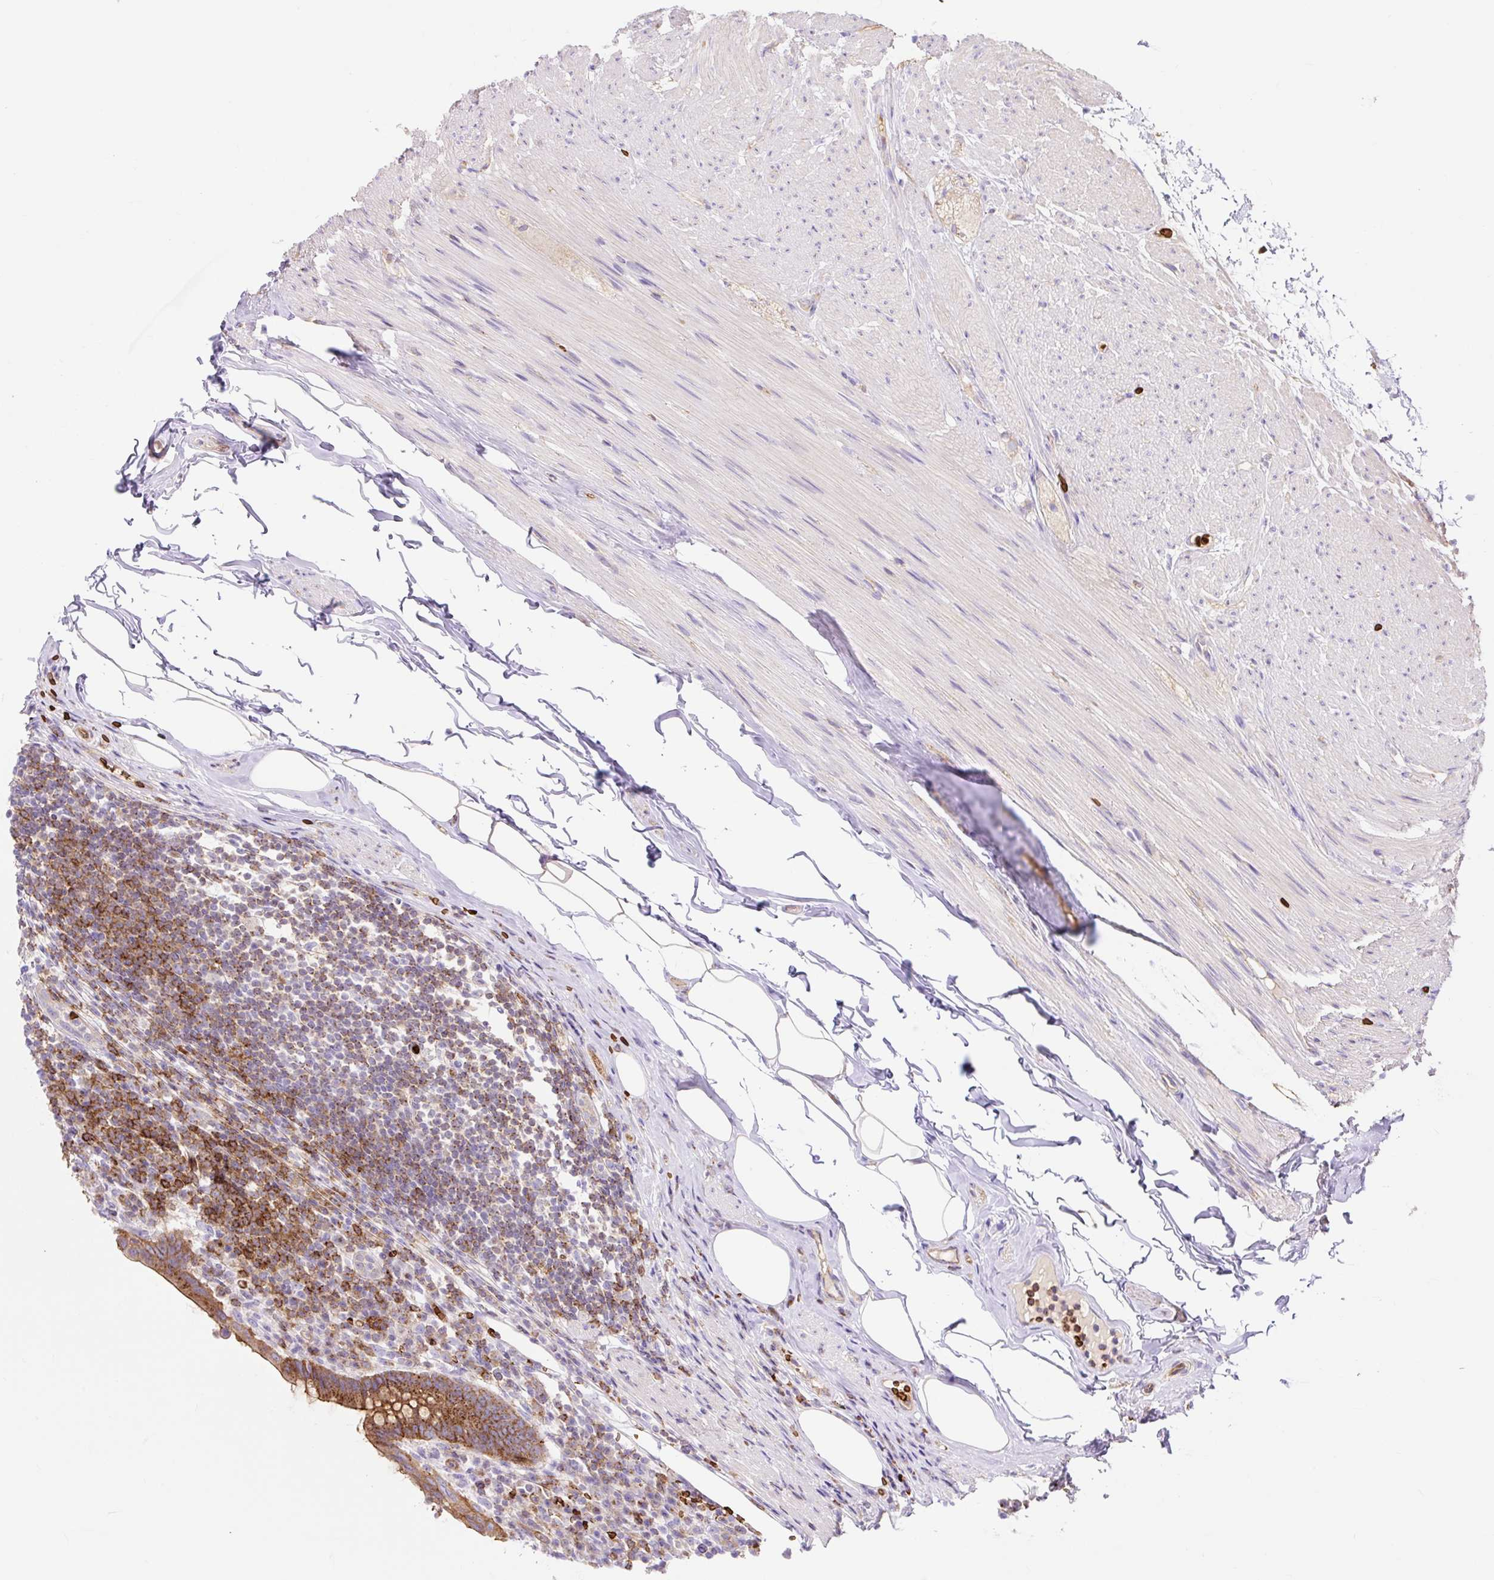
{"staining": {"intensity": "strong", "quantity": ">75%", "location": "cytoplasmic/membranous"}, "tissue": "appendix", "cell_type": "Glandular cells", "image_type": "normal", "snomed": [{"axis": "morphology", "description": "Normal tissue, NOS"}, {"axis": "topography", "description": "Appendix"}], "caption": "Immunohistochemistry (IHC) image of normal appendix stained for a protein (brown), which demonstrates high levels of strong cytoplasmic/membranous positivity in about >75% of glandular cells.", "gene": "HIP1R", "patient": {"sex": "female", "age": 56}}